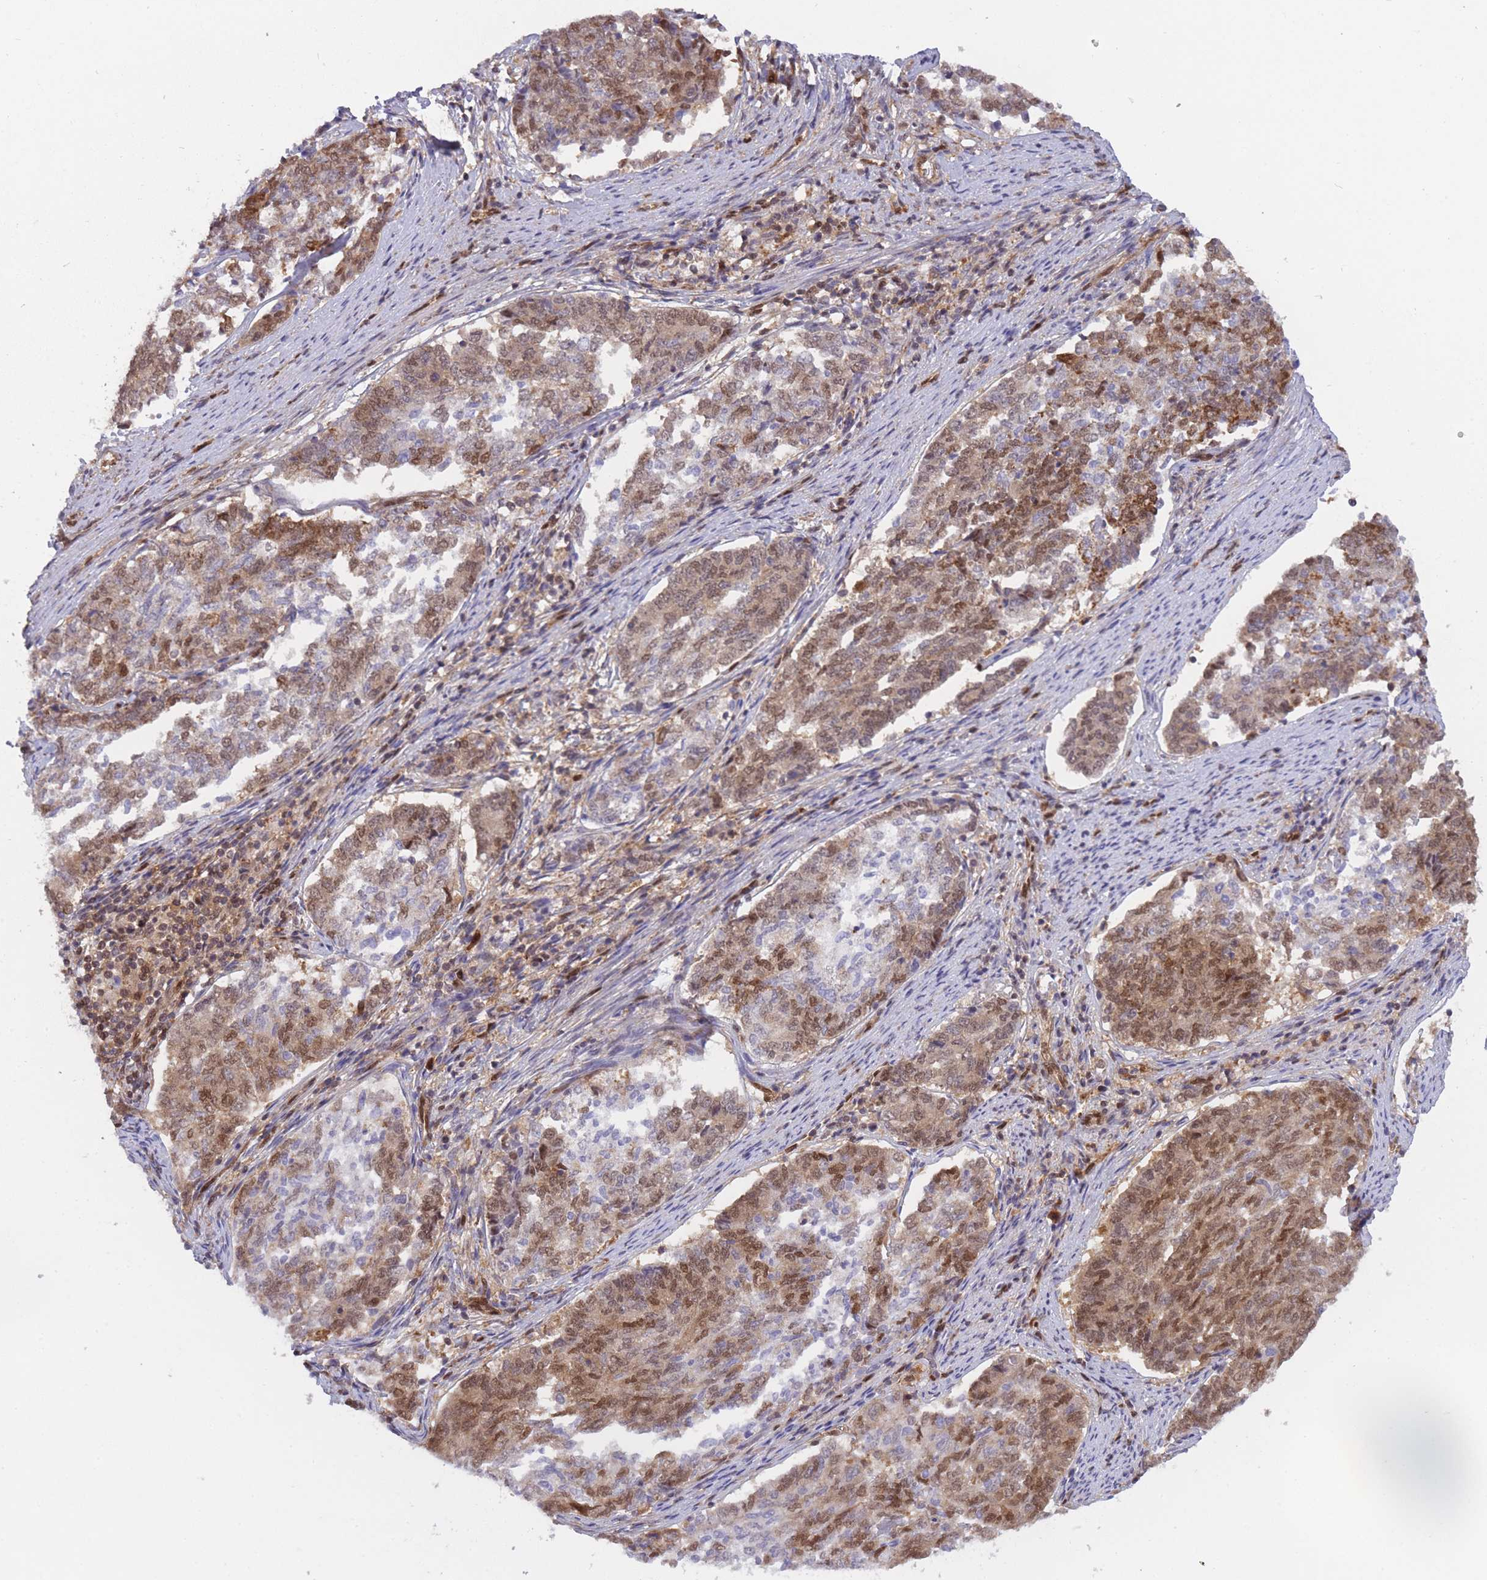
{"staining": {"intensity": "moderate", "quantity": ">75%", "location": "cytoplasmic/membranous,nuclear"}, "tissue": "endometrial cancer", "cell_type": "Tumor cells", "image_type": "cancer", "snomed": [{"axis": "morphology", "description": "Adenocarcinoma, NOS"}, {"axis": "topography", "description": "Endometrium"}], "caption": "High-magnification brightfield microscopy of adenocarcinoma (endometrial) stained with DAB (brown) and counterstained with hematoxylin (blue). tumor cells exhibit moderate cytoplasmic/membranous and nuclear positivity is identified in approximately>75% of cells.", "gene": "NSFL1C", "patient": {"sex": "female", "age": 80}}